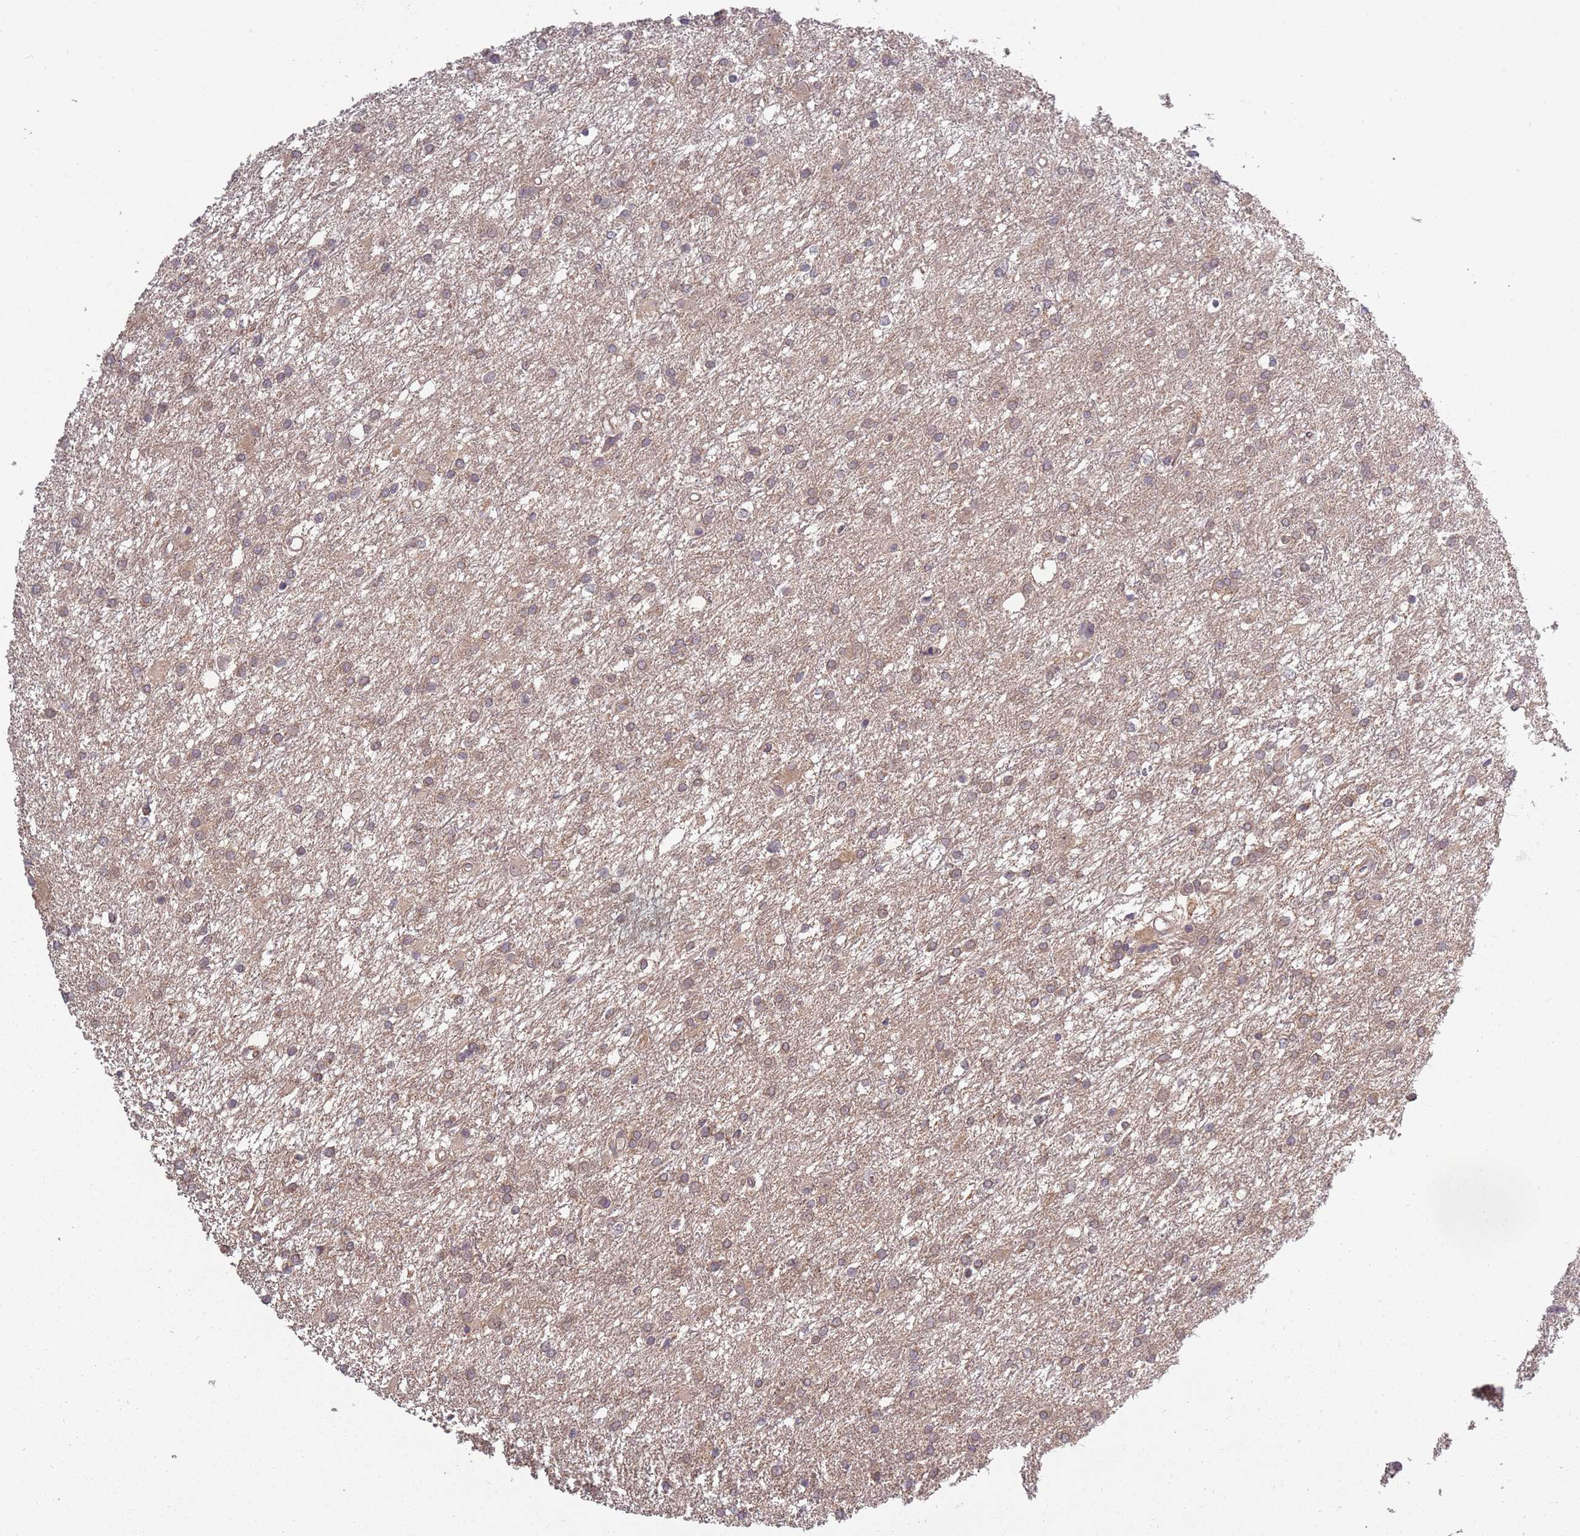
{"staining": {"intensity": "weak", "quantity": ">75%", "location": "cytoplasmic/membranous"}, "tissue": "glioma", "cell_type": "Tumor cells", "image_type": "cancer", "snomed": [{"axis": "morphology", "description": "Glioma, malignant, High grade"}, {"axis": "topography", "description": "Brain"}], "caption": "Immunohistochemical staining of human glioma shows low levels of weak cytoplasmic/membranous expression in approximately >75% of tumor cells. The protein of interest is shown in brown color, while the nuclei are stained blue.", "gene": "USP32", "patient": {"sex": "female", "age": 50}}